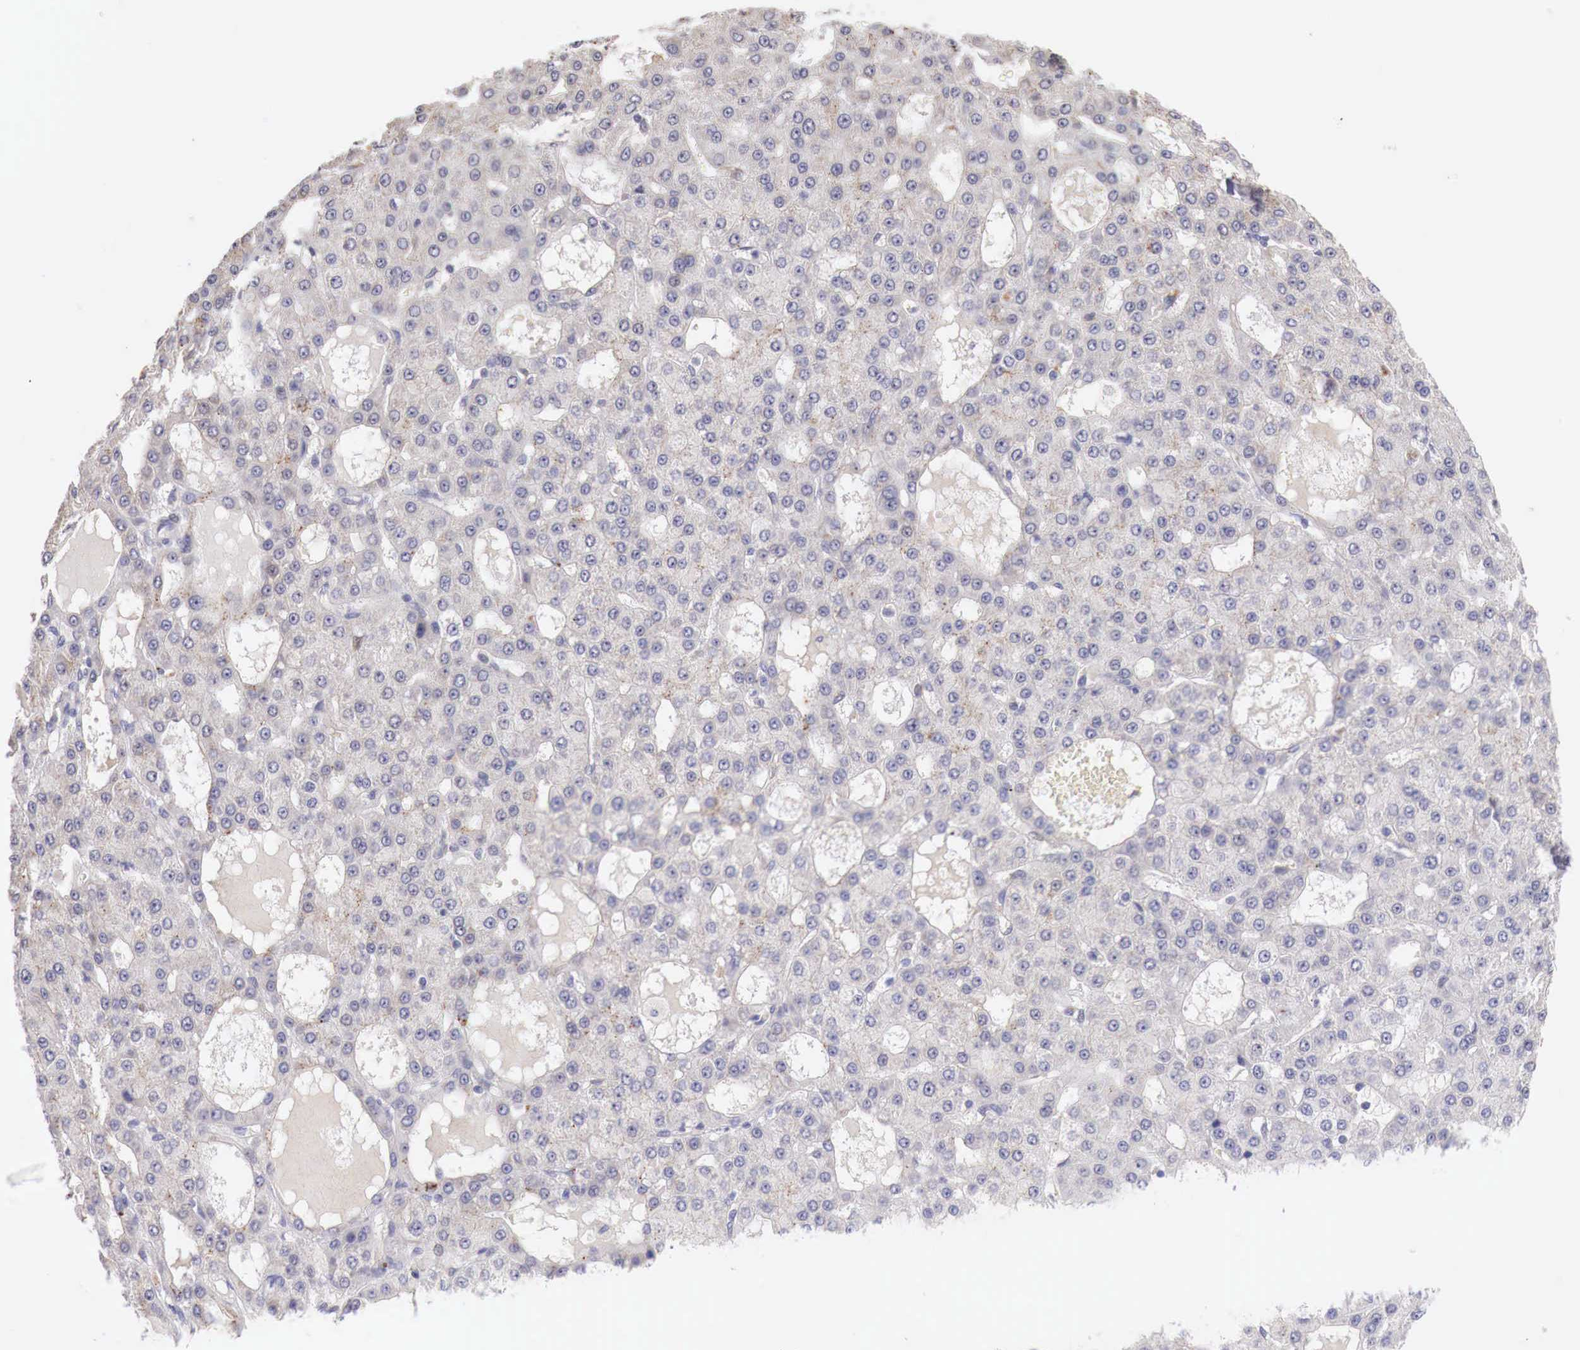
{"staining": {"intensity": "weak", "quantity": "<25%", "location": "cytoplasmic/membranous"}, "tissue": "liver cancer", "cell_type": "Tumor cells", "image_type": "cancer", "snomed": [{"axis": "morphology", "description": "Carcinoma, Hepatocellular, NOS"}, {"axis": "topography", "description": "Liver"}], "caption": "Tumor cells show no significant protein staining in liver hepatocellular carcinoma.", "gene": "ITIH6", "patient": {"sex": "male", "age": 47}}